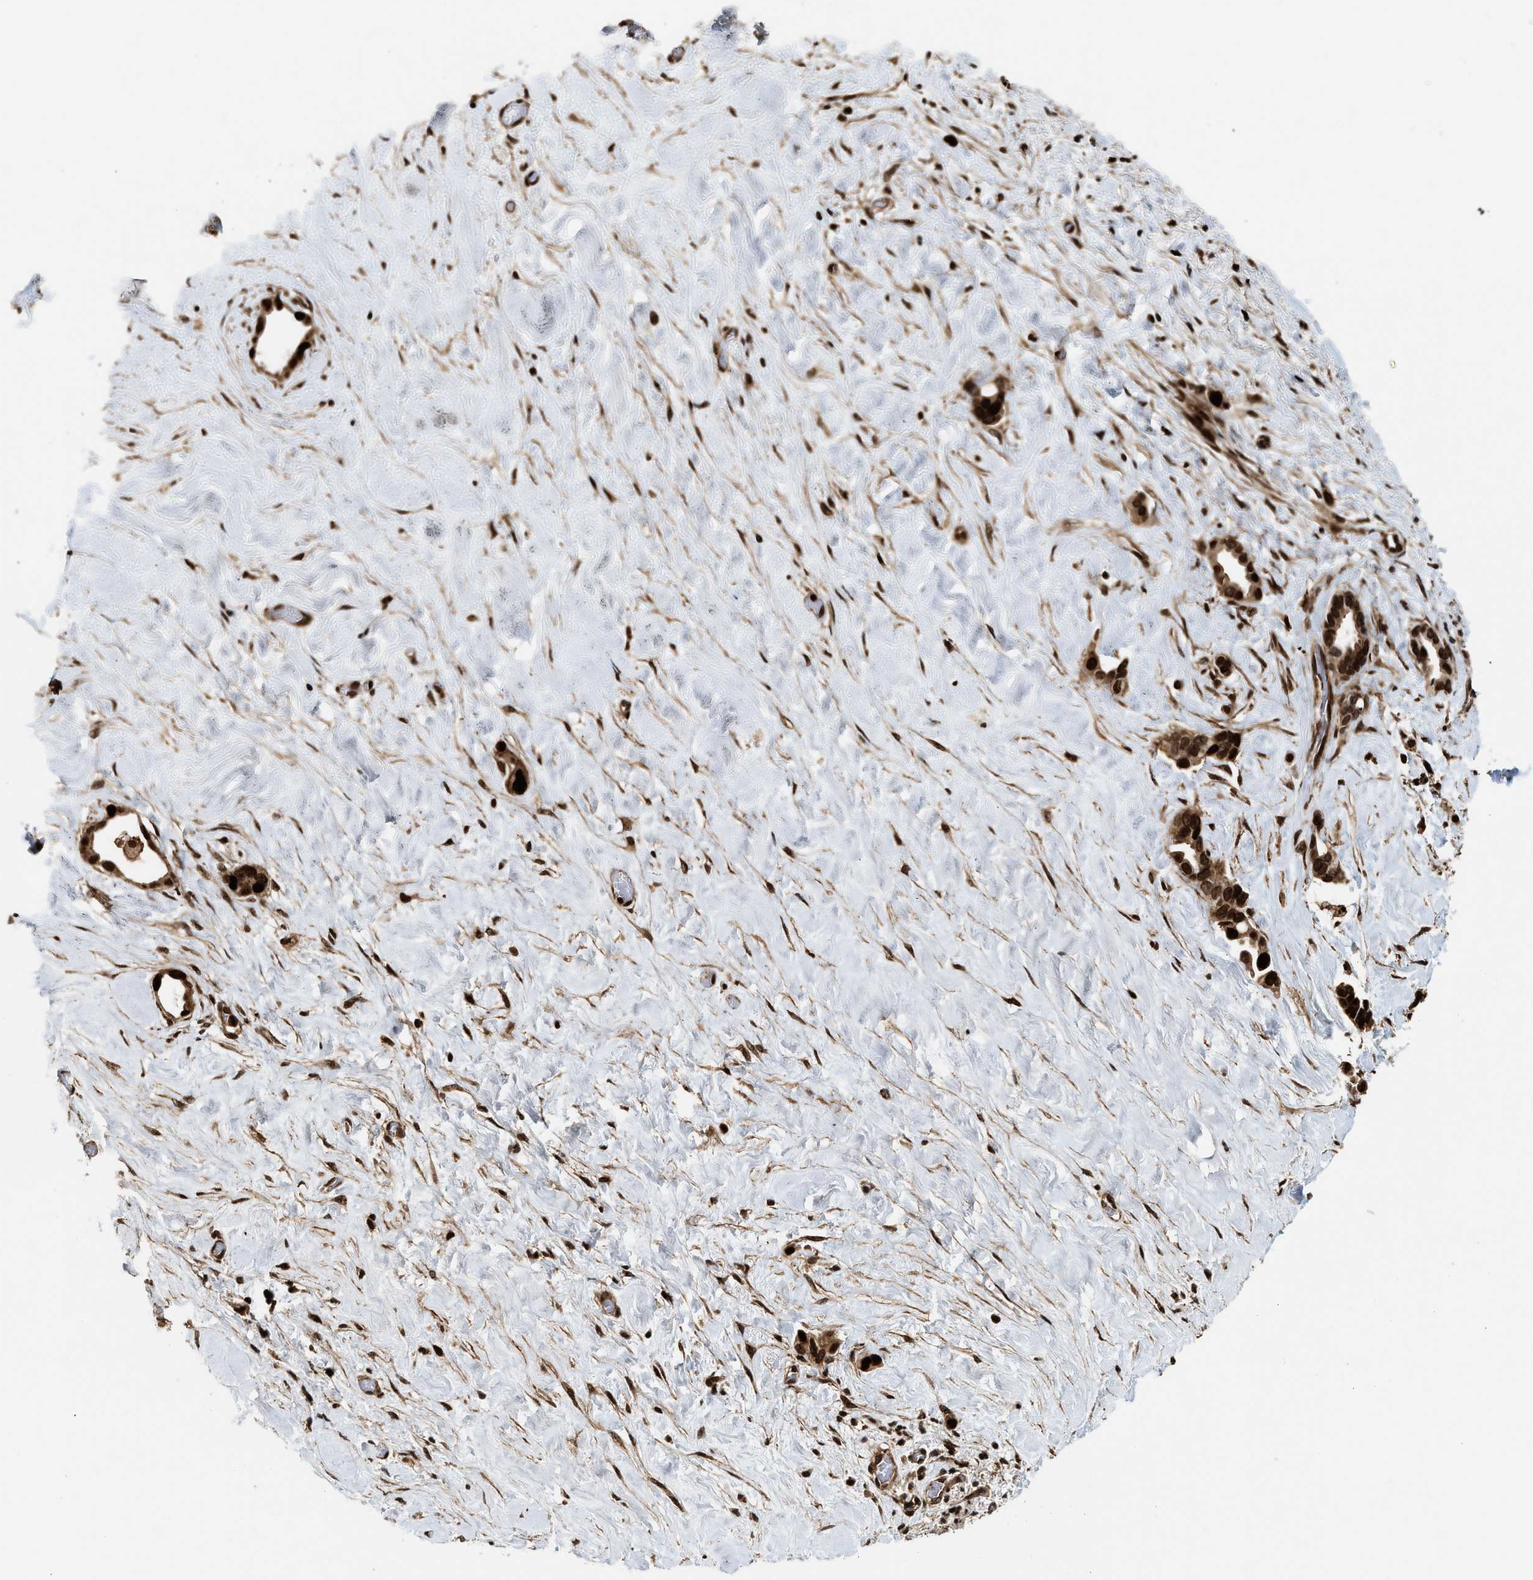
{"staining": {"intensity": "strong", "quantity": ">75%", "location": "cytoplasmic/membranous,nuclear"}, "tissue": "liver cancer", "cell_type": "Tumor cells", "image_type": "cancer", "snomed": [{"axis": "morphology", "description": "Cholangiocarcinoma"}, {"axis": "topography", "description": "Liver"}], "caption": "DAB immunohistochemical staining of human liver cancer displays strong cytoplasmic/membranous and nuclear protein expression in about >75% of tumor cells. Nuclei are stained in blue.", "gene": "MDM2", "patient": {"sex": "female", "age": 65}}